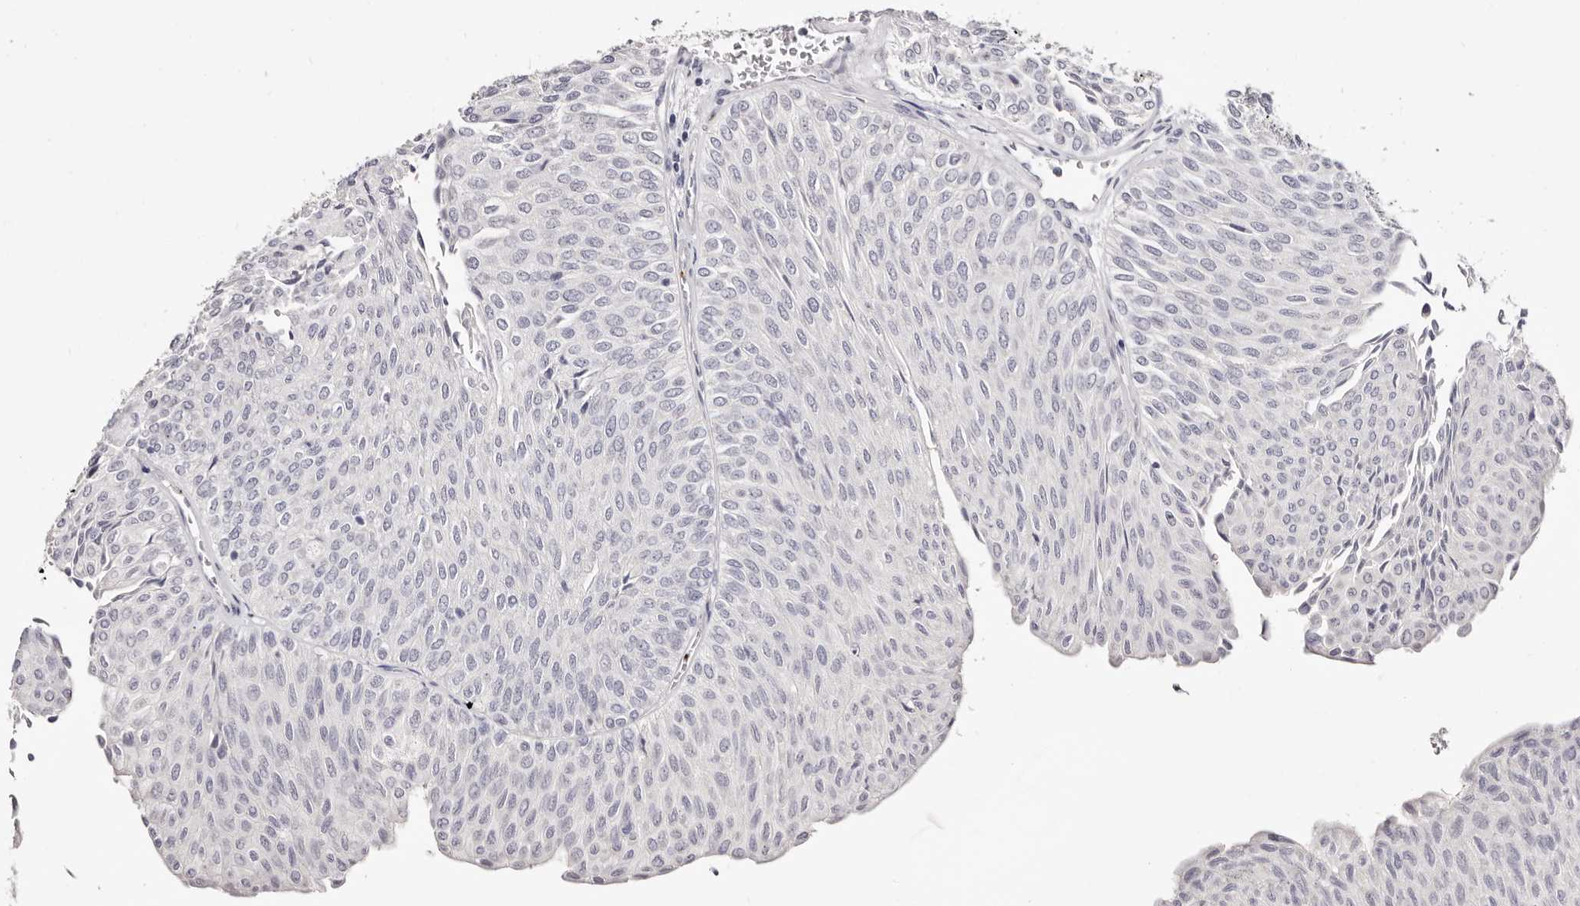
{"staining": {"intensity": "negative", "quantity": "none", "location": "none"}, "tissue": "urothelial cancer", "cell_type": "Tumor cells", "image_type": "cancer", "snomed": [{"axis": "morphology", "description": "Urothelial carcinoma, Low grade"}, {"axis": "topography", "description": "Urinary bladder"}], "caption": "Tumor cells are negative for brown protein staining in urothelial cancer.", "gene": "PF4", "patient": {"sex": "male", "age": 78}}